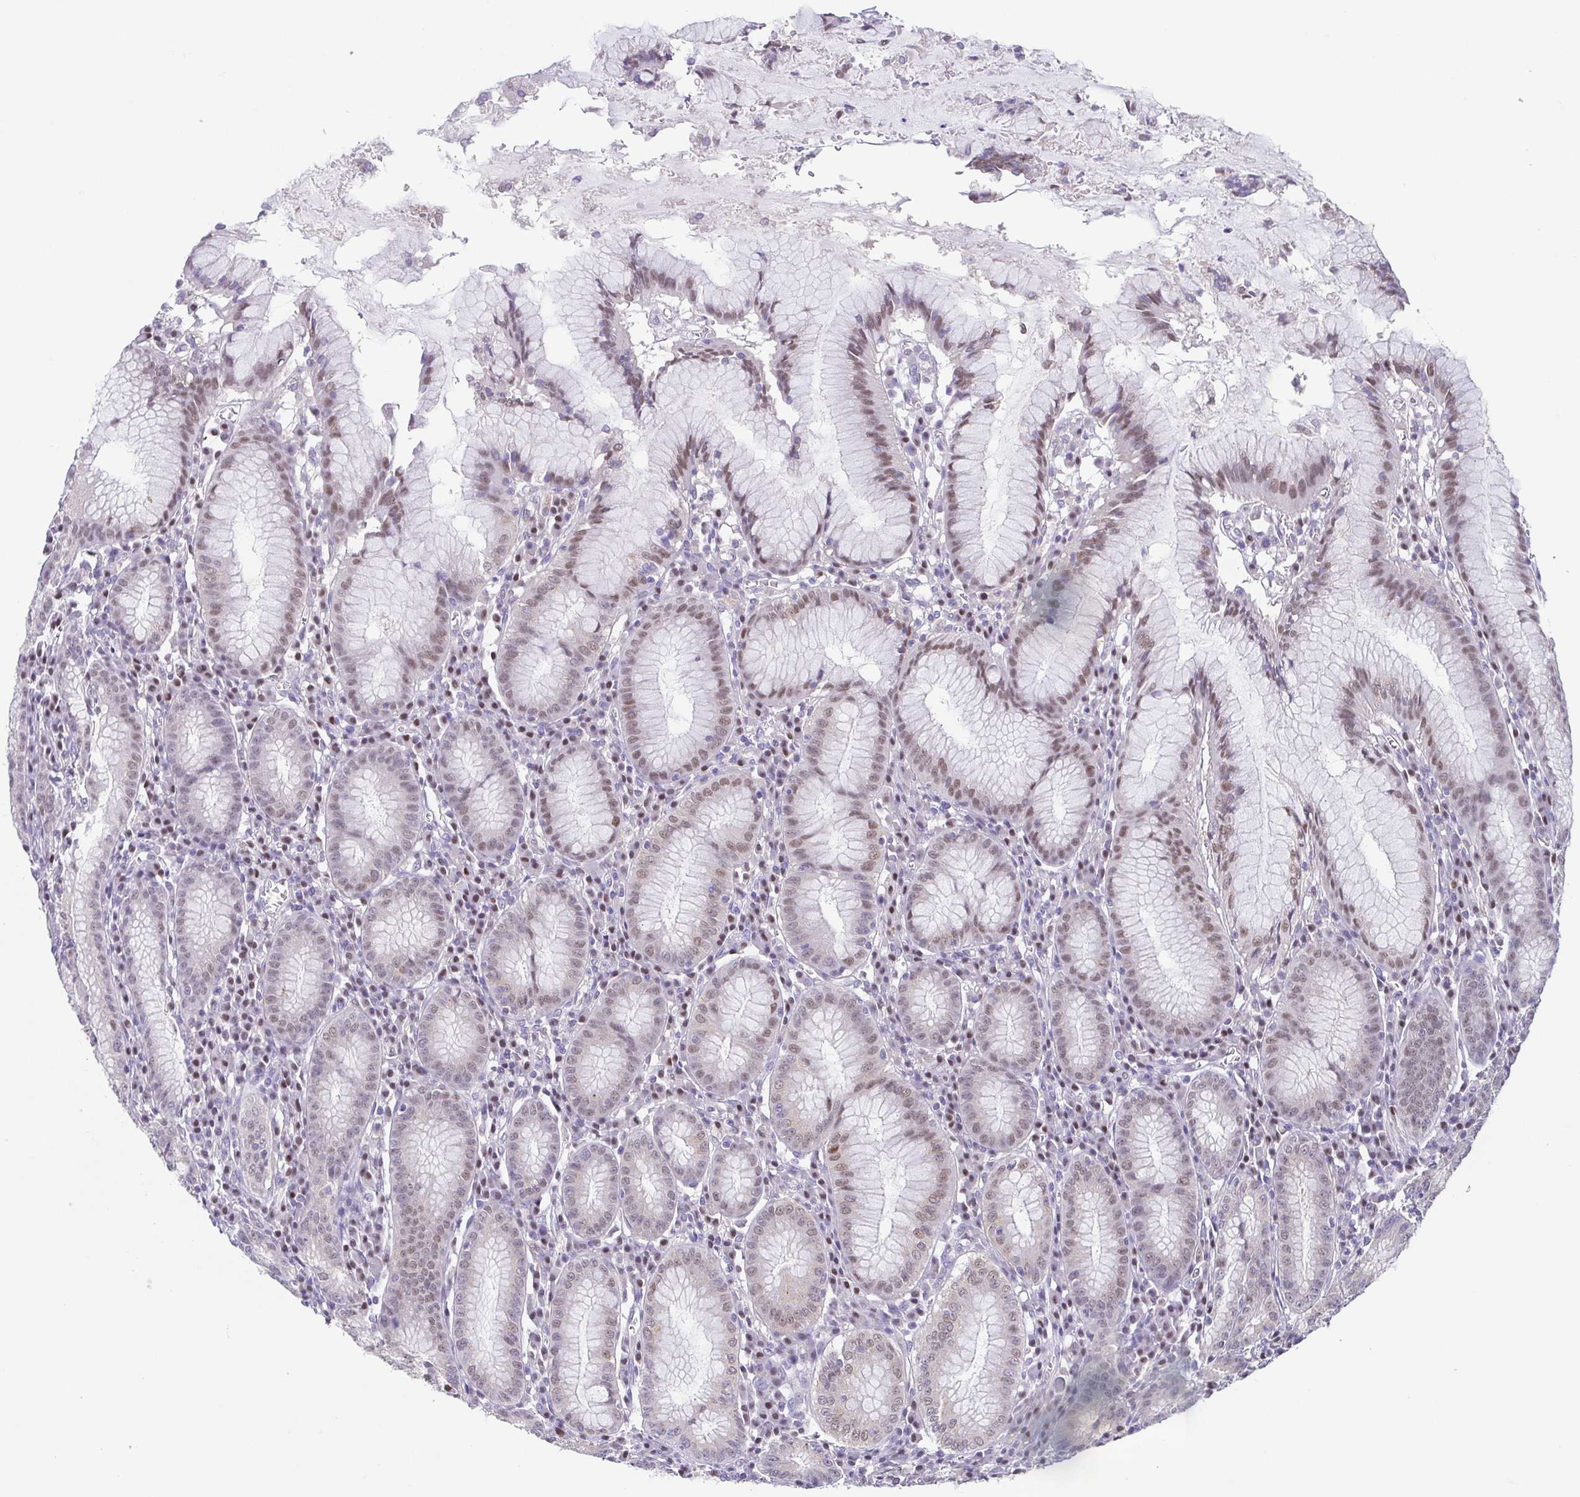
{"staining": {"intensity": "strong", "quantity": "<25%", "location": "nuclear"}, "tissue": "stomach", "cell_type": "Glandular cells", "image_type": "normal", "snomed": [{"axis": "morphology", "description": "Normal tissue, NOS"}, {"axis": "topography", "description": "Stomach"}], "caption": "Immunohistochemical staining of benign stomach demonstrates <25% levels of strong nuclear protein staining in approximately <25% of glandular cells. The protein of interest is stained brown, and the nuclei are stained in blue (DAB IHC with brightfield microscopy, high magnification).", "gene": "UBE2Q1", "patient": {"sex": "male", "age": 55}}